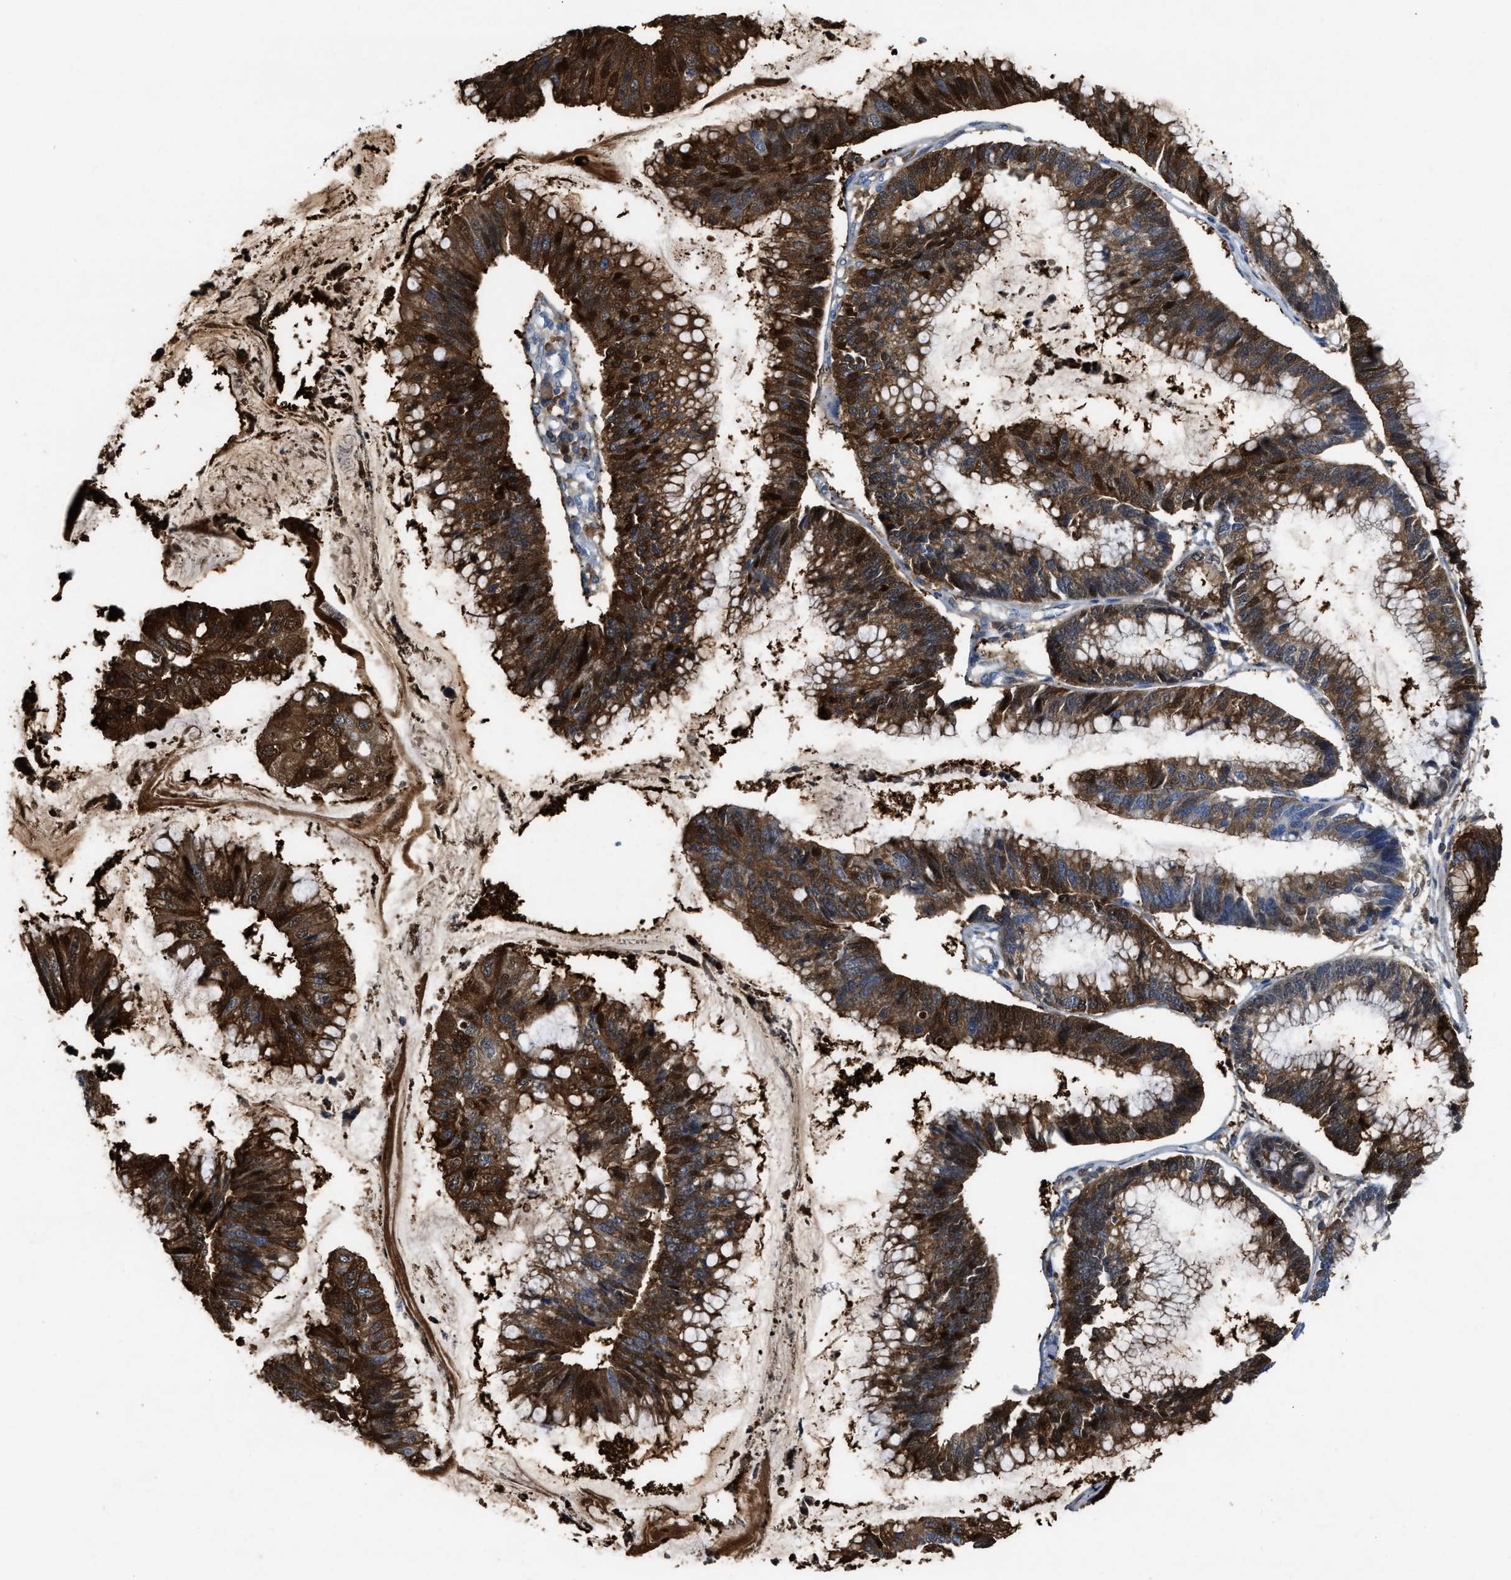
{"staining": {"intensity": "strong", "quantity": ">75%", "location": "cytoplasmic/membranous,nuclear"}, "tissue": "stomach cancer", "cell_type": "Tumor cells", "image_type": "cancer", "snomed": [{"axis": "morphology", "description": "Adenocarcinoma, NOS"}, {"axis": "topography", "description": "Stomach"}], "caption": "Stomach cancer stained with DAB (3,3'-diaminobenzidine) immunohistochemistry exhibits high levels of strong cytoplasmic/membranous and nuclear positivity in about >75% of tumor cells.", "gene": "ASS1", "patient": {"sex": "male", "age": 59}}